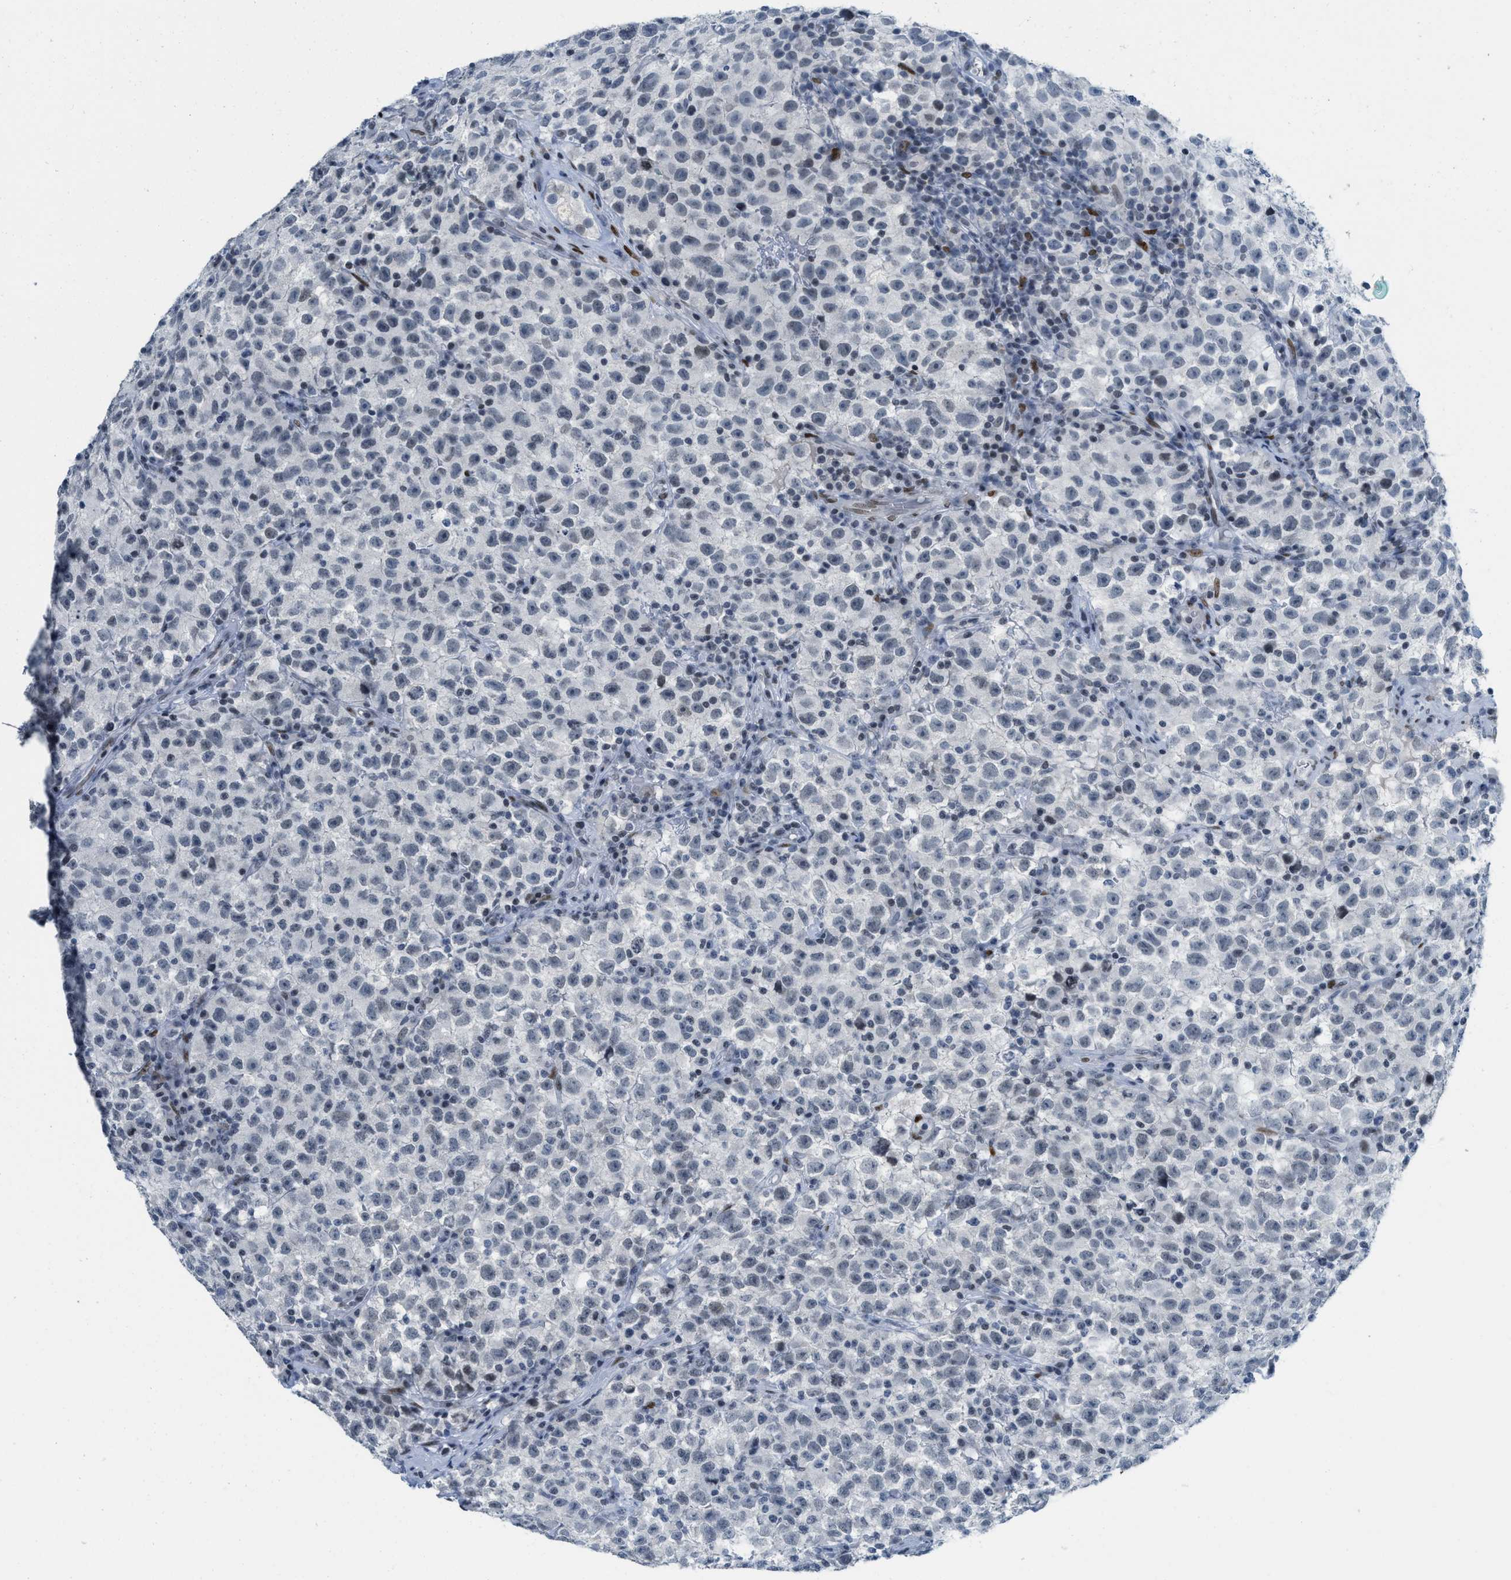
{"staining": {"intensity": "weak", "quantity": "<25%", "location": "nuclear"}, "tissue": "testis cancer", "cell_type": "Tumor cells", "image_type": "cancer", "snomed": [{"axis": "morphology", "description": "Seminoma, NOS"}, {"axis": "topography", "description": "Testis"}], "caption": "An immunohistochemistry micrograph of testis cancer is shown. There is no staining in tumor cells of testis cancer.", "gene": "PBX1", "patient": {"sex": "male", "age": 22}}